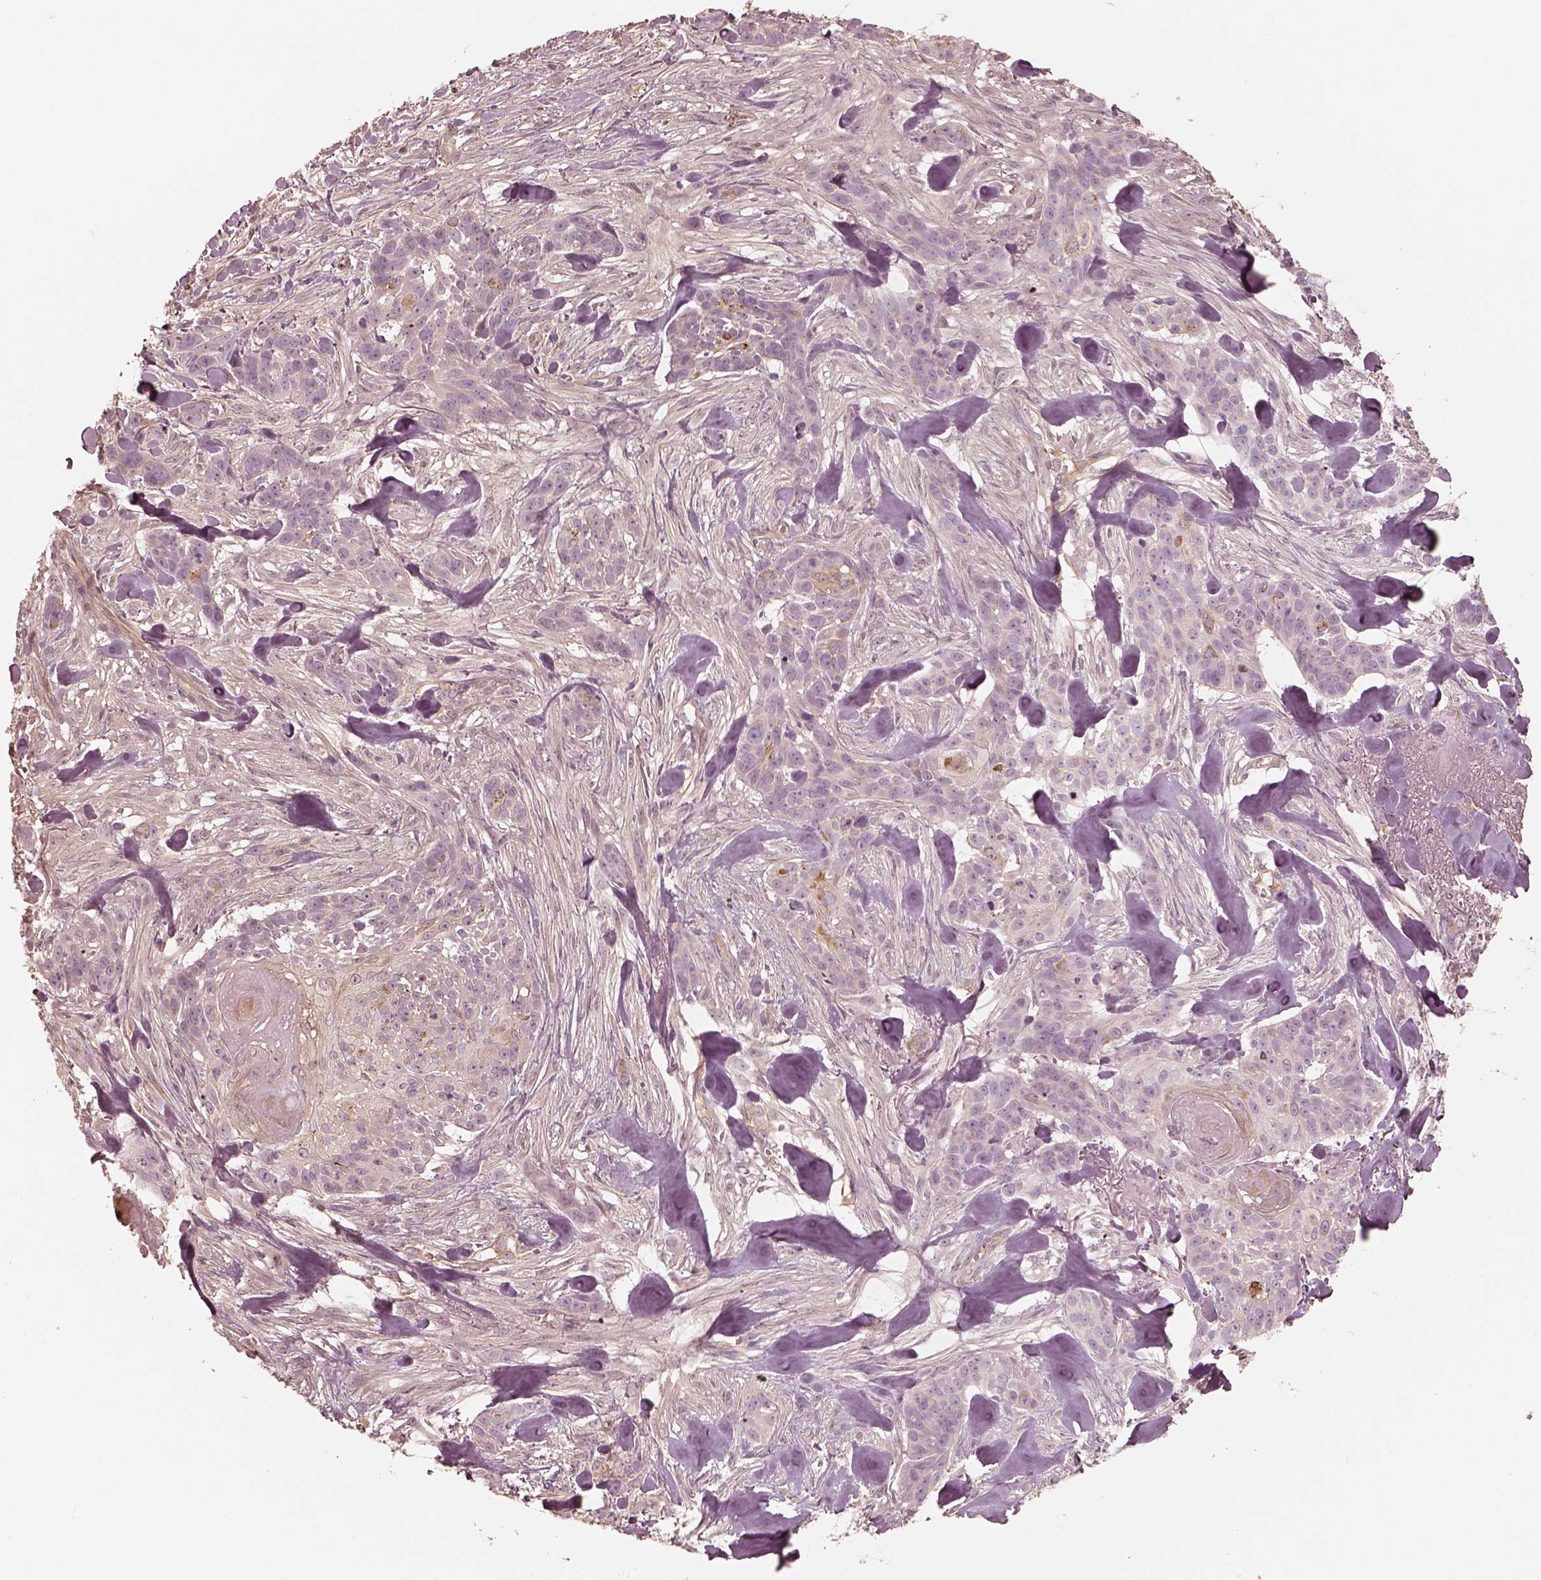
{"staining": {"intensity": "negative", "quantity": "none", "location": "none"}, "tissue": "skin cancer", "cell_type": "Tumor cells", "image_type": "cancer", "snomed": [{"axis": "morphology", "description": "Basal cell carcinoma"}, {"axis": "topography", "description": "Skin"}], "caption": "The image demonstrates no staining of tumor cells in basal cell carcinoma (skin).", "gene": "KIF5C", "patient": {"sex": "male", "age": 87}}